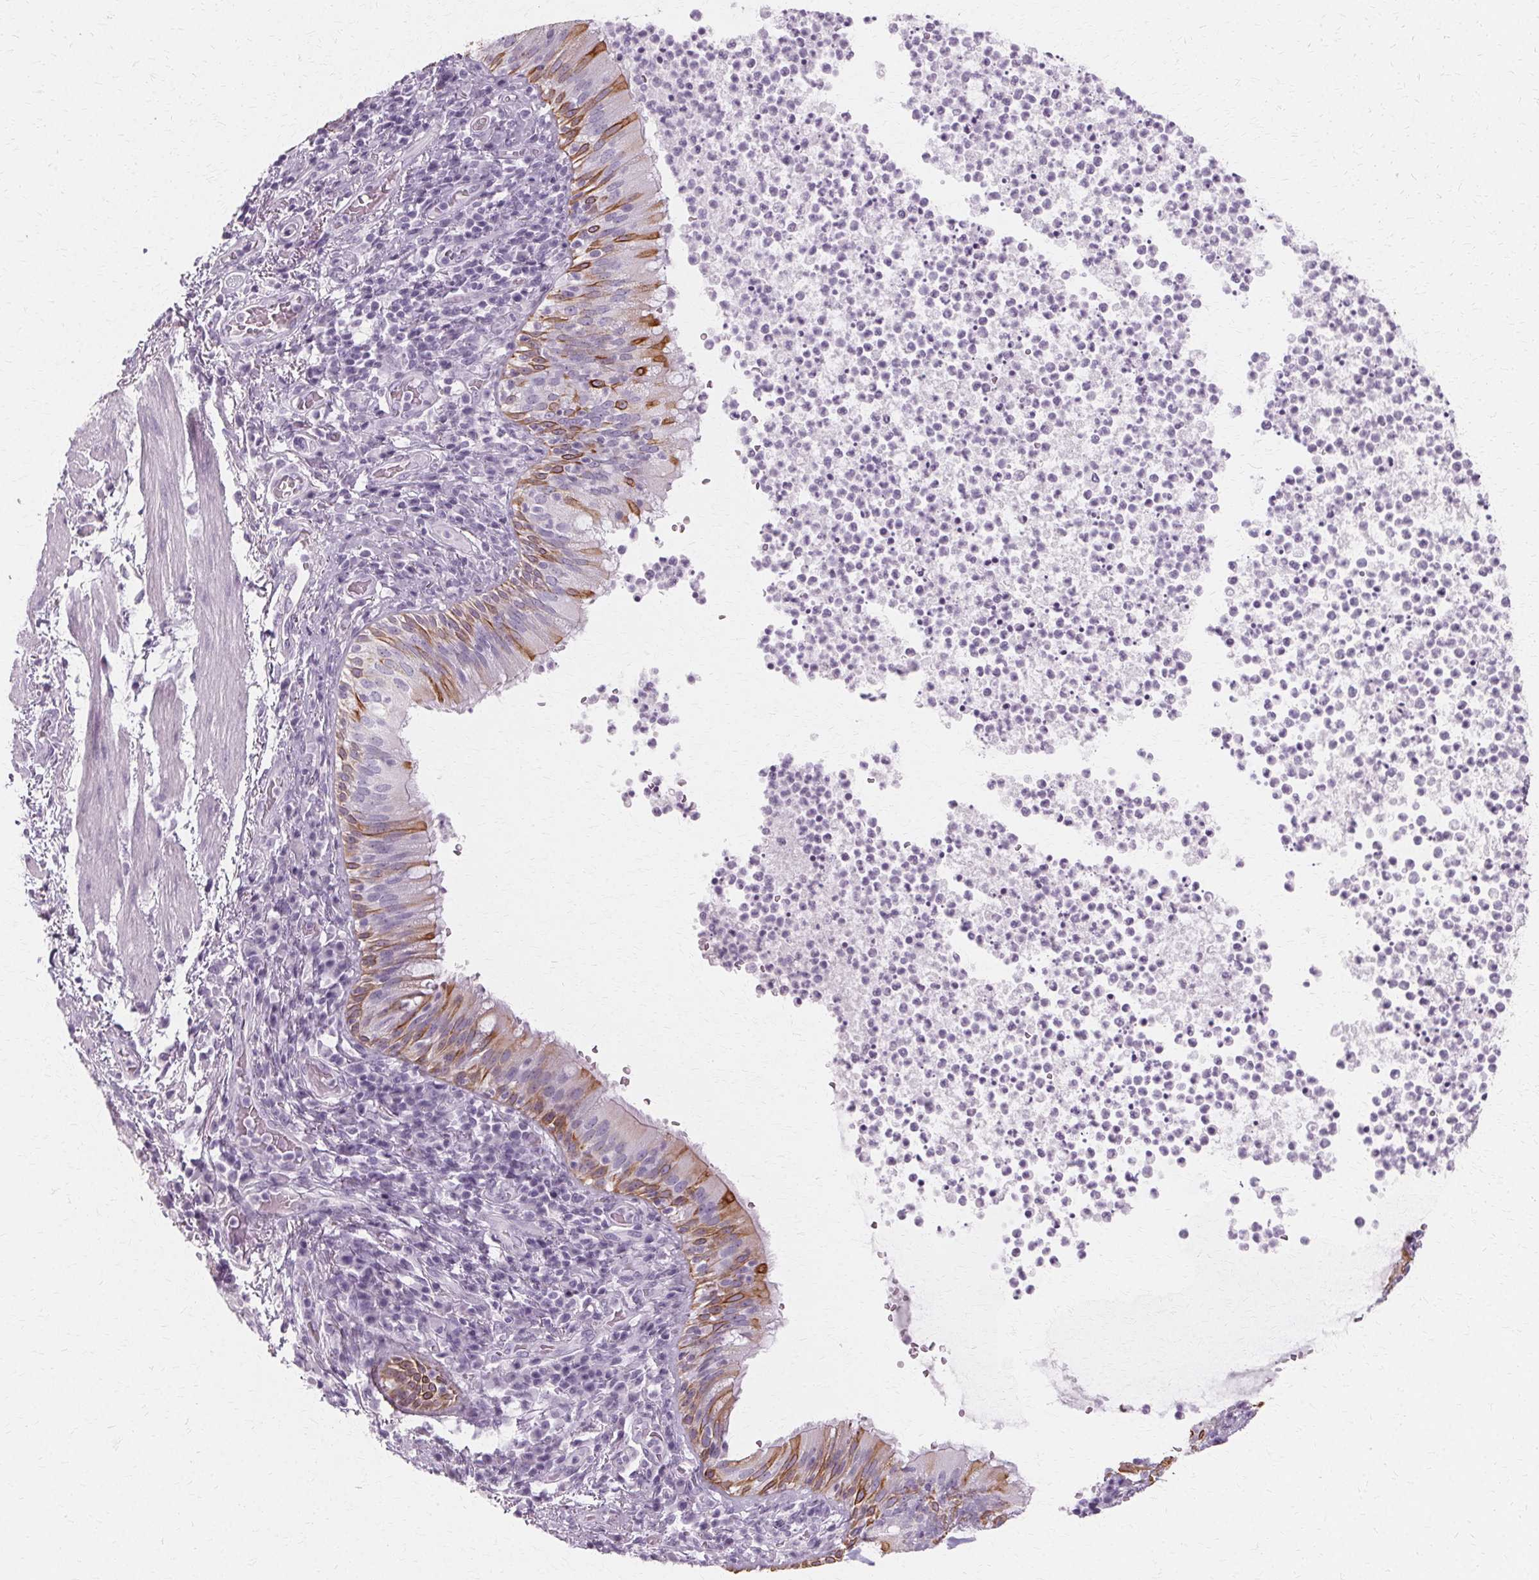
{"staining": {"intensity": "moderate", "quantity": "25%-75%", "location": "cytoplasmic/membranous"}, "tissue": "bronchus", "cell_type": "Respiratory epithelial cells", "image_type": "normal", "snomed": [{"axis": "morphology", "description": "Normal tissue, NOS"}, {"axis": "topography", "description": "Lymph node"}, {"axis": "topography", "description": "Bronchus"}], "caption": "Brown immunohistochemical staining in benign human bronchus shows moderate cytoplasmic/membranous positivity in approximately 25%-75% of respiratory epithelial cells.", "gene": "KRT6A", "patient": {"sex": "male", "age": 56}}